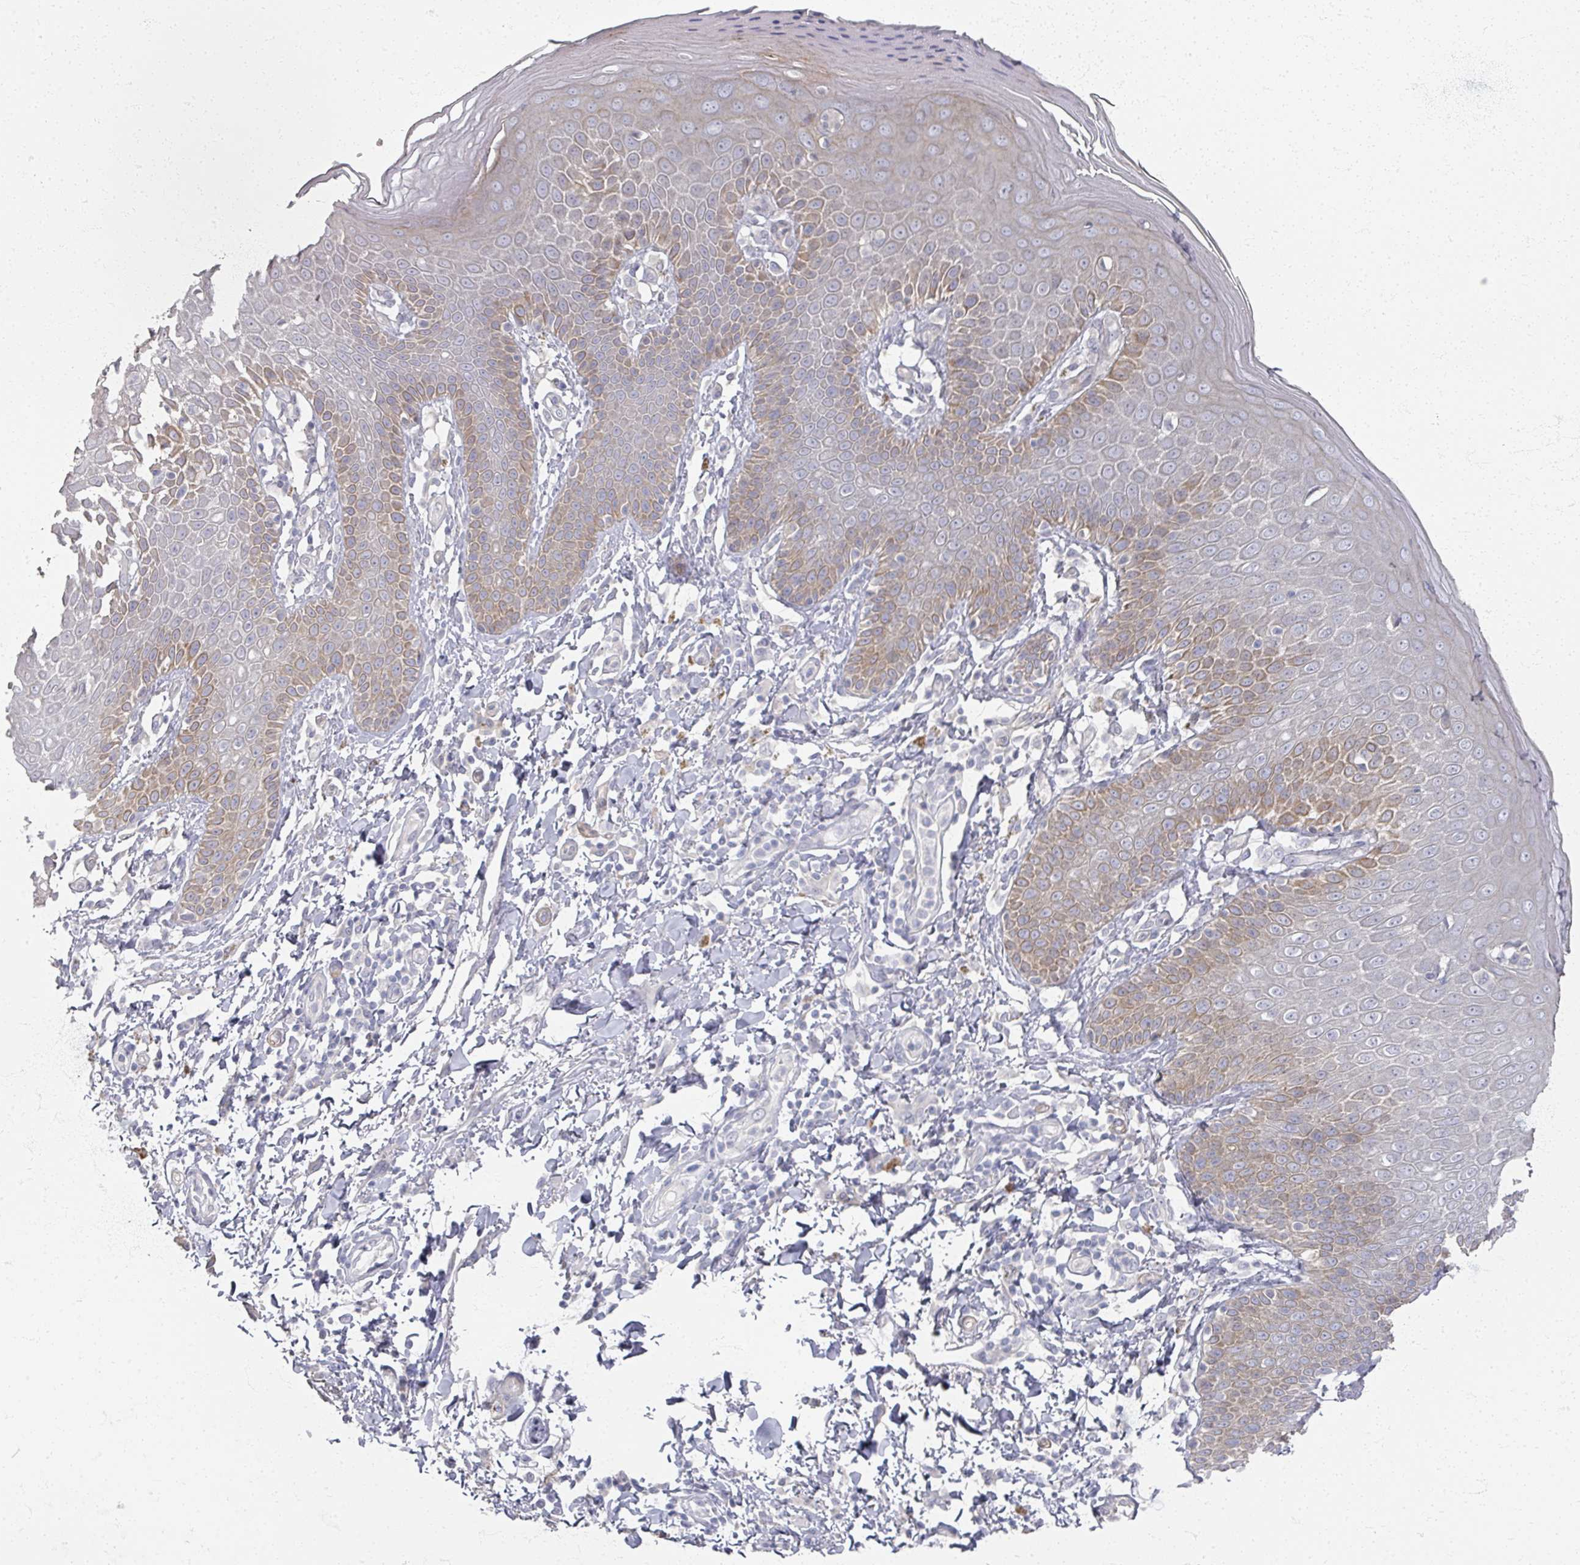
{"staining": {"intensity": "weak", "quantity": "<25%", "location": "cytoplasmic/membranous"}, "tissue": "skin", "cell_type": "Epidermal cells", "image_type": "normal", "snomed": [{"axis": "morphology", "description": "Normal tissue, NOS"}, {"axis": "topography", "description": "Peripheral nerve tissue"}], "caption": "A high-resolution histopathology image shows immunohistochemistry staining of unremarkable skin, which displays no significant expression in epidermal cells. (DAB immunohistochemistry visualized using brightfield microscopy, high magnification).", "gene": "TTYH3", "patient": {"sex": "male", "age": 51}}